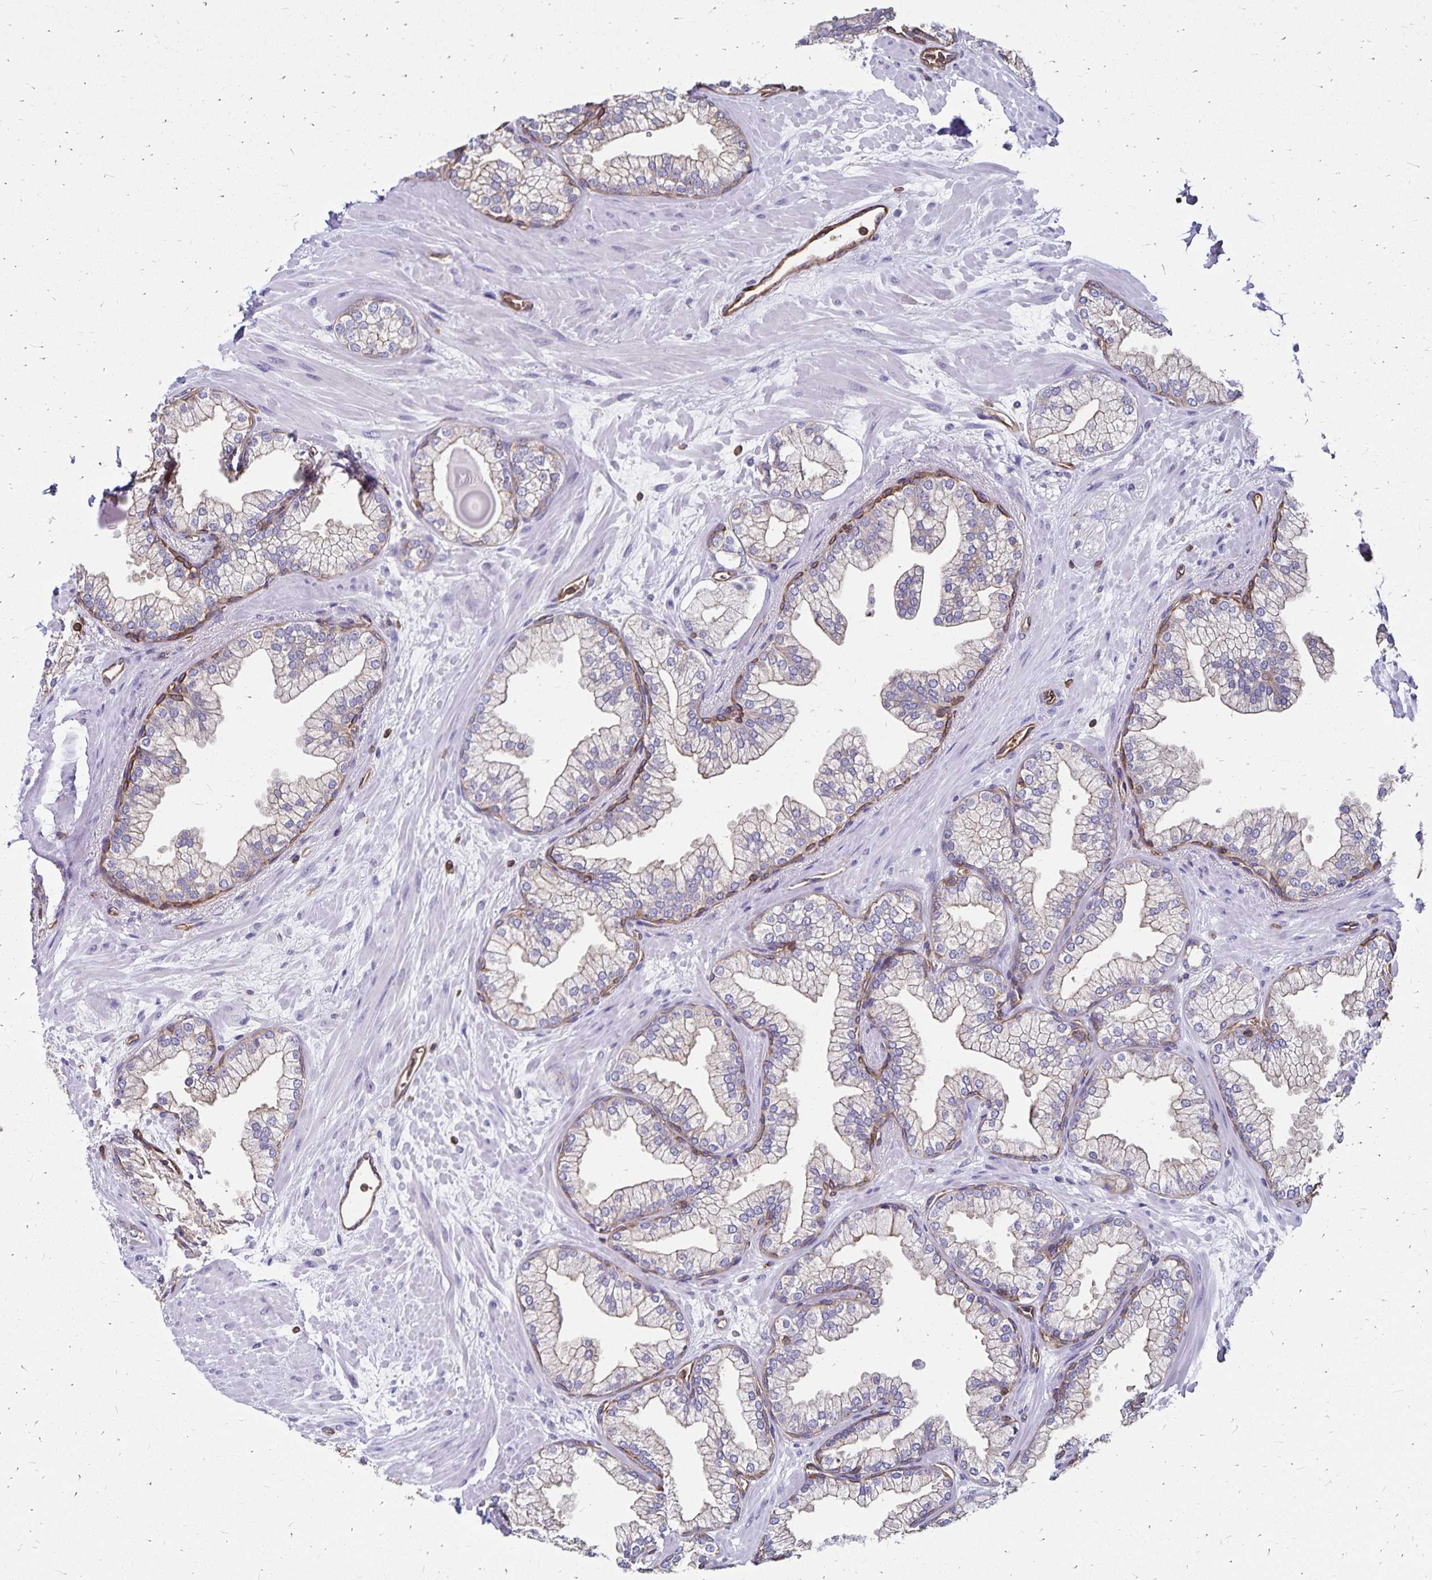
{"staining": {"intensity": "weak", "quantity": "25%-75%", "location": "cytoplasmic/membranous"}, "tissue": "prostate", "cell_type": "Glandular cells", "image_type": "normal", "snomed": [{"axis": "morphology", "description": "Normal tissue, NOS"}, {"axis": "topography", "description": "Prostate"}, {"axis": "topography", "description": "Peripheral nerve tissue"}], "caption": "Prostate stained with DAB IHC reveals low levels of weak cytoplasmic/membranous staining in approximately 25%-75% of glandular cells. (Brightfield microscopy of DAB IHC at high magnification).", "gene": "RPRML", "patient": {"sex": "male", "age": 61}}